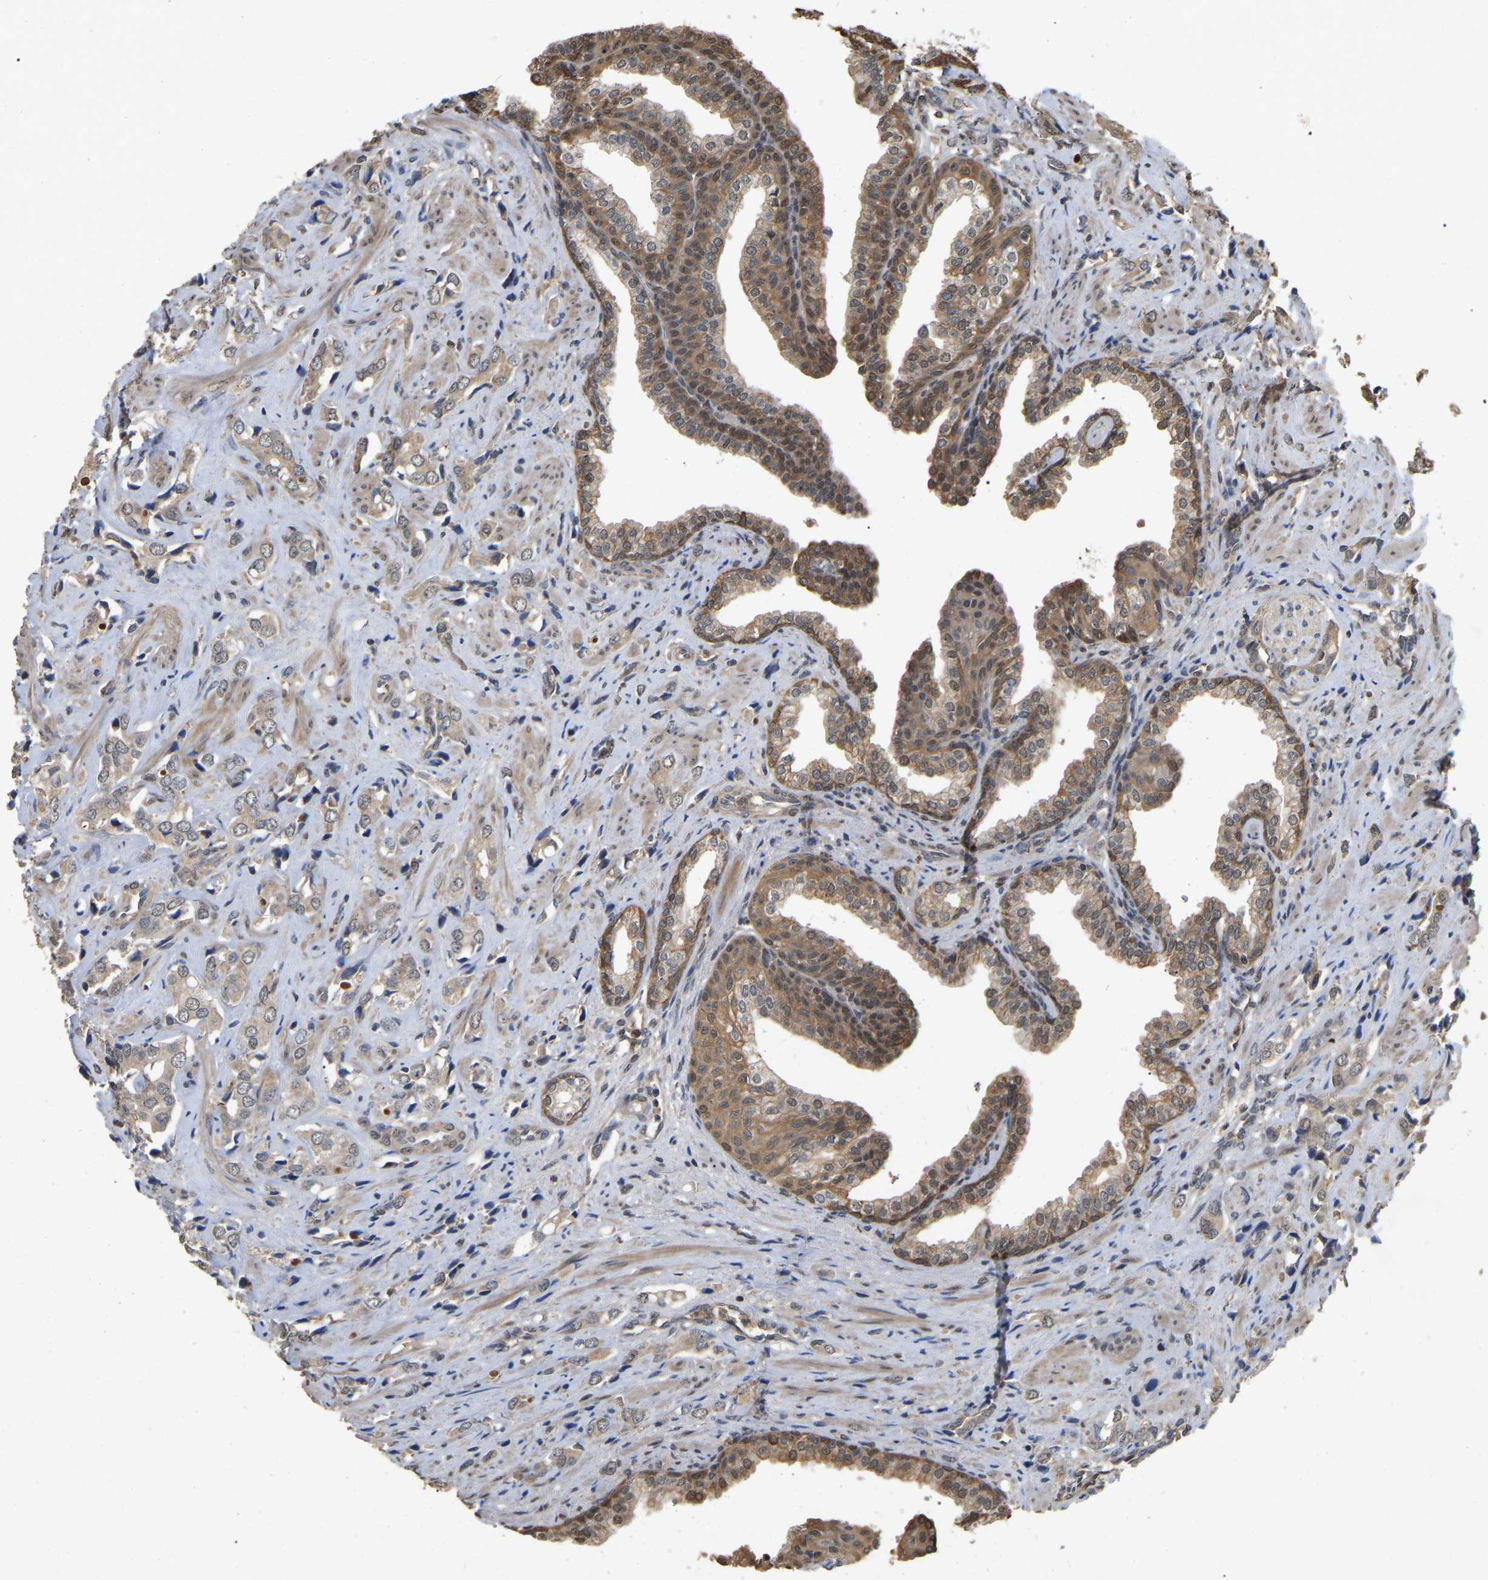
{"staining": {"intensity": "weak", "quantity": "25%-75%", "location": "cytoplasmic/membranous"}, "tissue": "prostate cancer", "cell_type": "Tumor cells", "image_type": "cancer", "snomed": [{"axis": "morphology", "description": "Adenocarcinoma, High grade"}, {"axis": "topography", "description": "Prostate"}], "caption": "Immunohistochemical staining of human prostate cancer (adenocarcinoma (high-grade)) shows weak cytoplasmic/membranous protein expression in about 25%-75% of tumor cells.", "gene": "FAM219A", "patient": {"sex": "male", "age": 52}}